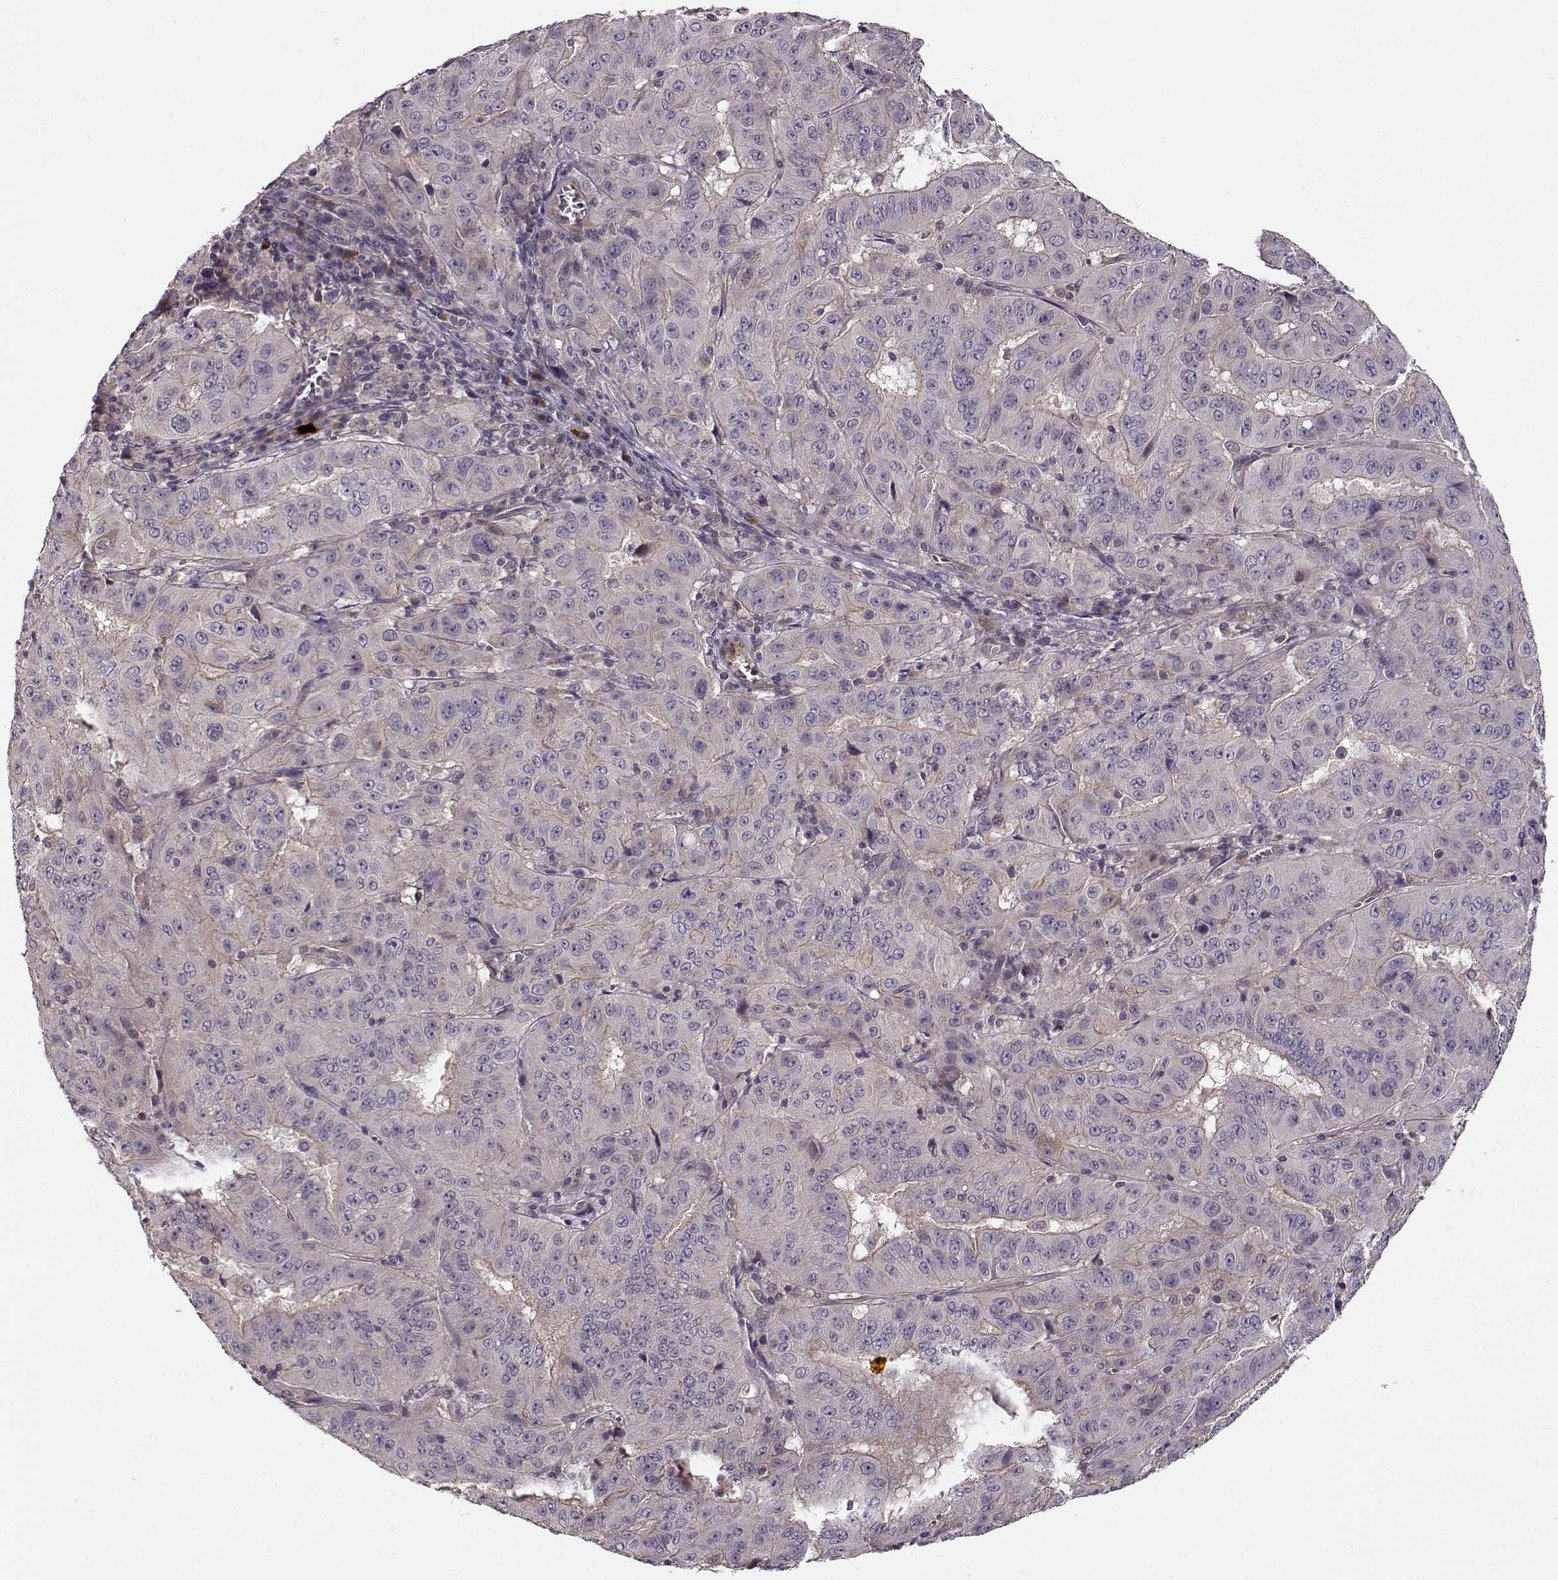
{"staining": {"intensity": "negative", "quantity": "none", "location": "none"}, "tissue": "pancreatic cancer", "cell_type": "Tumor cells", "image_type": "cancer", "snomed": [{"axis": "morphology", "description": "Adenocarcinoma, NOS"}, {"axis": "topography", "description": "Pancreas"}], "caption": "An immunohistochemistry micrograph of pancreatic cancer is shown. There is no staining in tumor cells of pancreatic cancer. Nuclei are stained in blue.", "gene": "SLAIN2", "patient": {"sex": "male", "age": 63}}